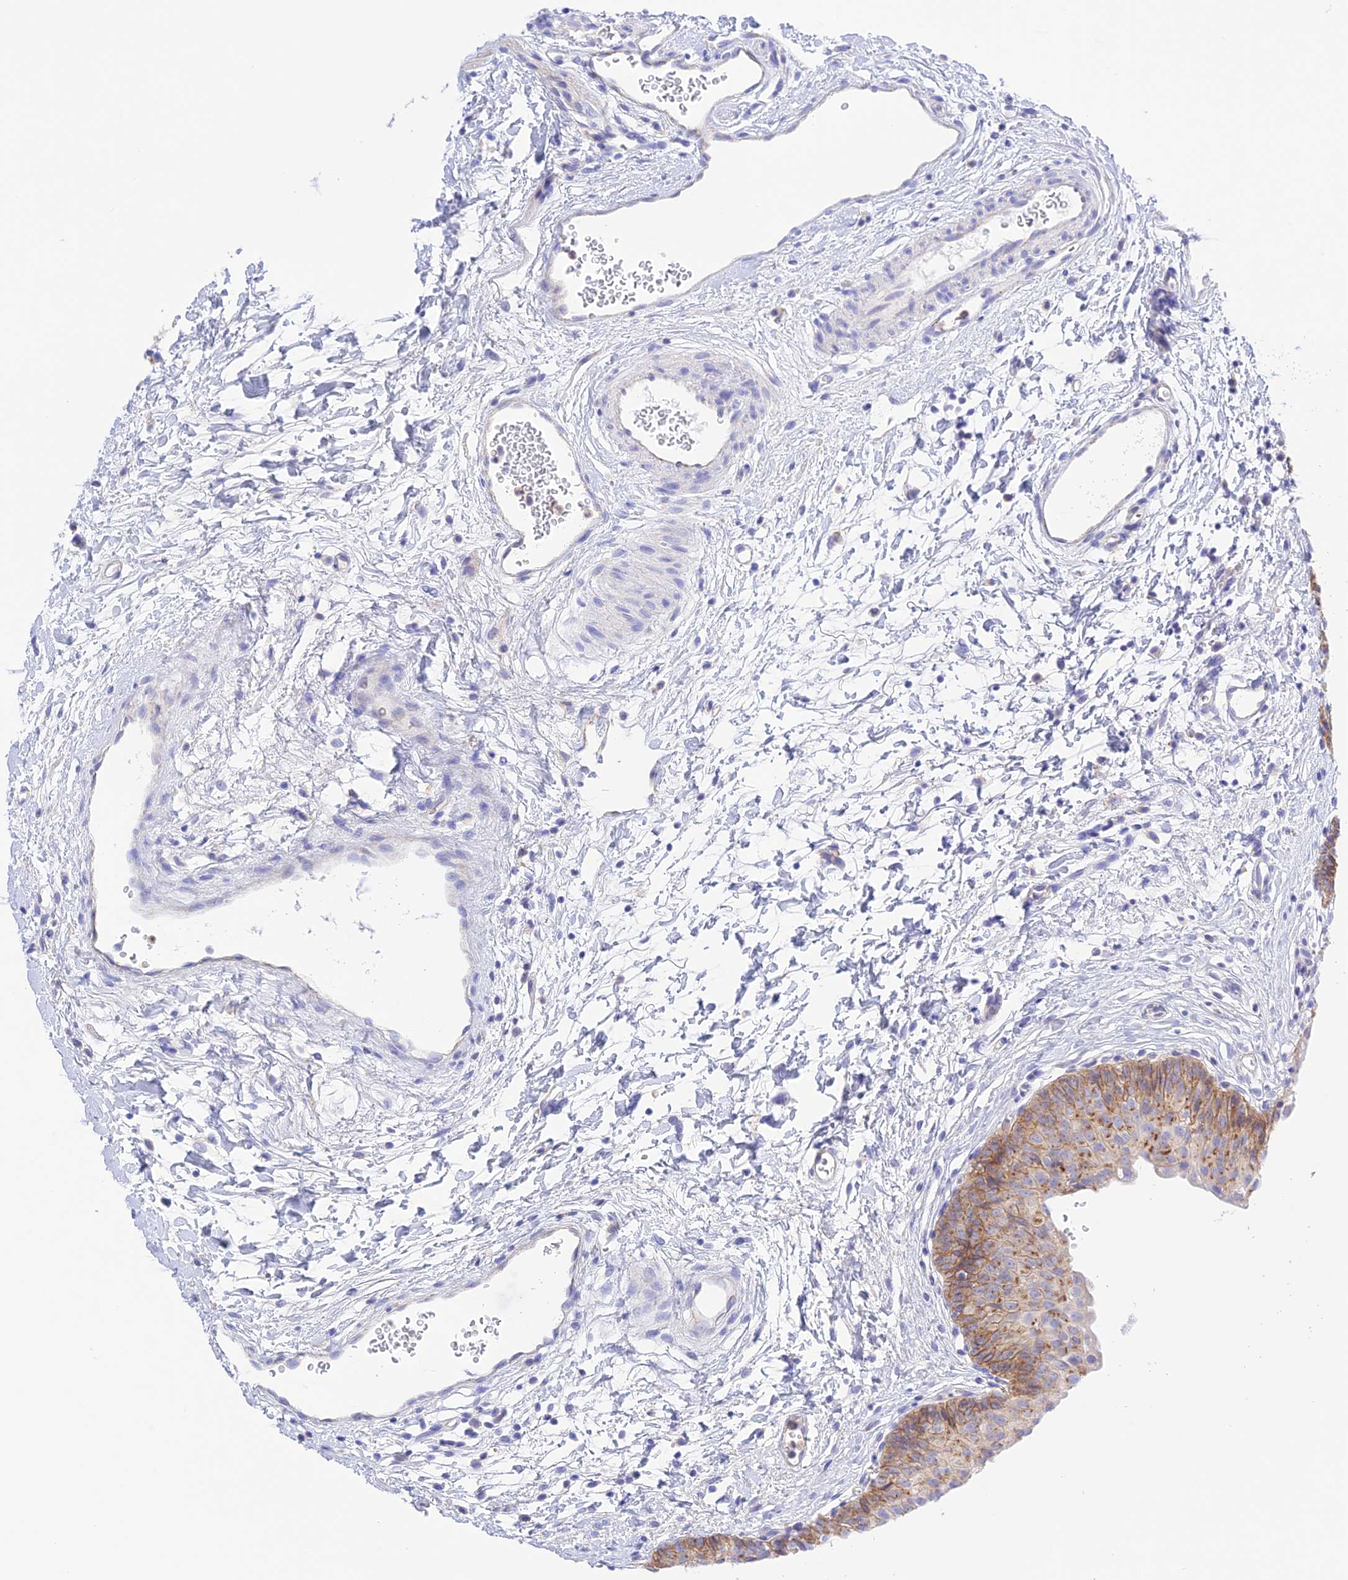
{"staining": {"intensity": "moderate", "quantity": "<25%", "location": "cytoplasmic/membranous"}, "tissue": "urinary bladder", "cell_type": "Urothelial cells", "image_type": "normal", "snomed": [{"axis": "morphology", "description": "Normal tissue, NOS"}, {"axis": "topography", "description": "Urinary bladder"}], "caption": "An immunohistochemistry histopathology image of benign tissue is shown. Protein staining in brown labels moderate cytoplasmic/membranous positivity in urinary bladder within urothelial cells.", "gene": "CHSY3", "patient": {"sex": "male", "age": 51}}